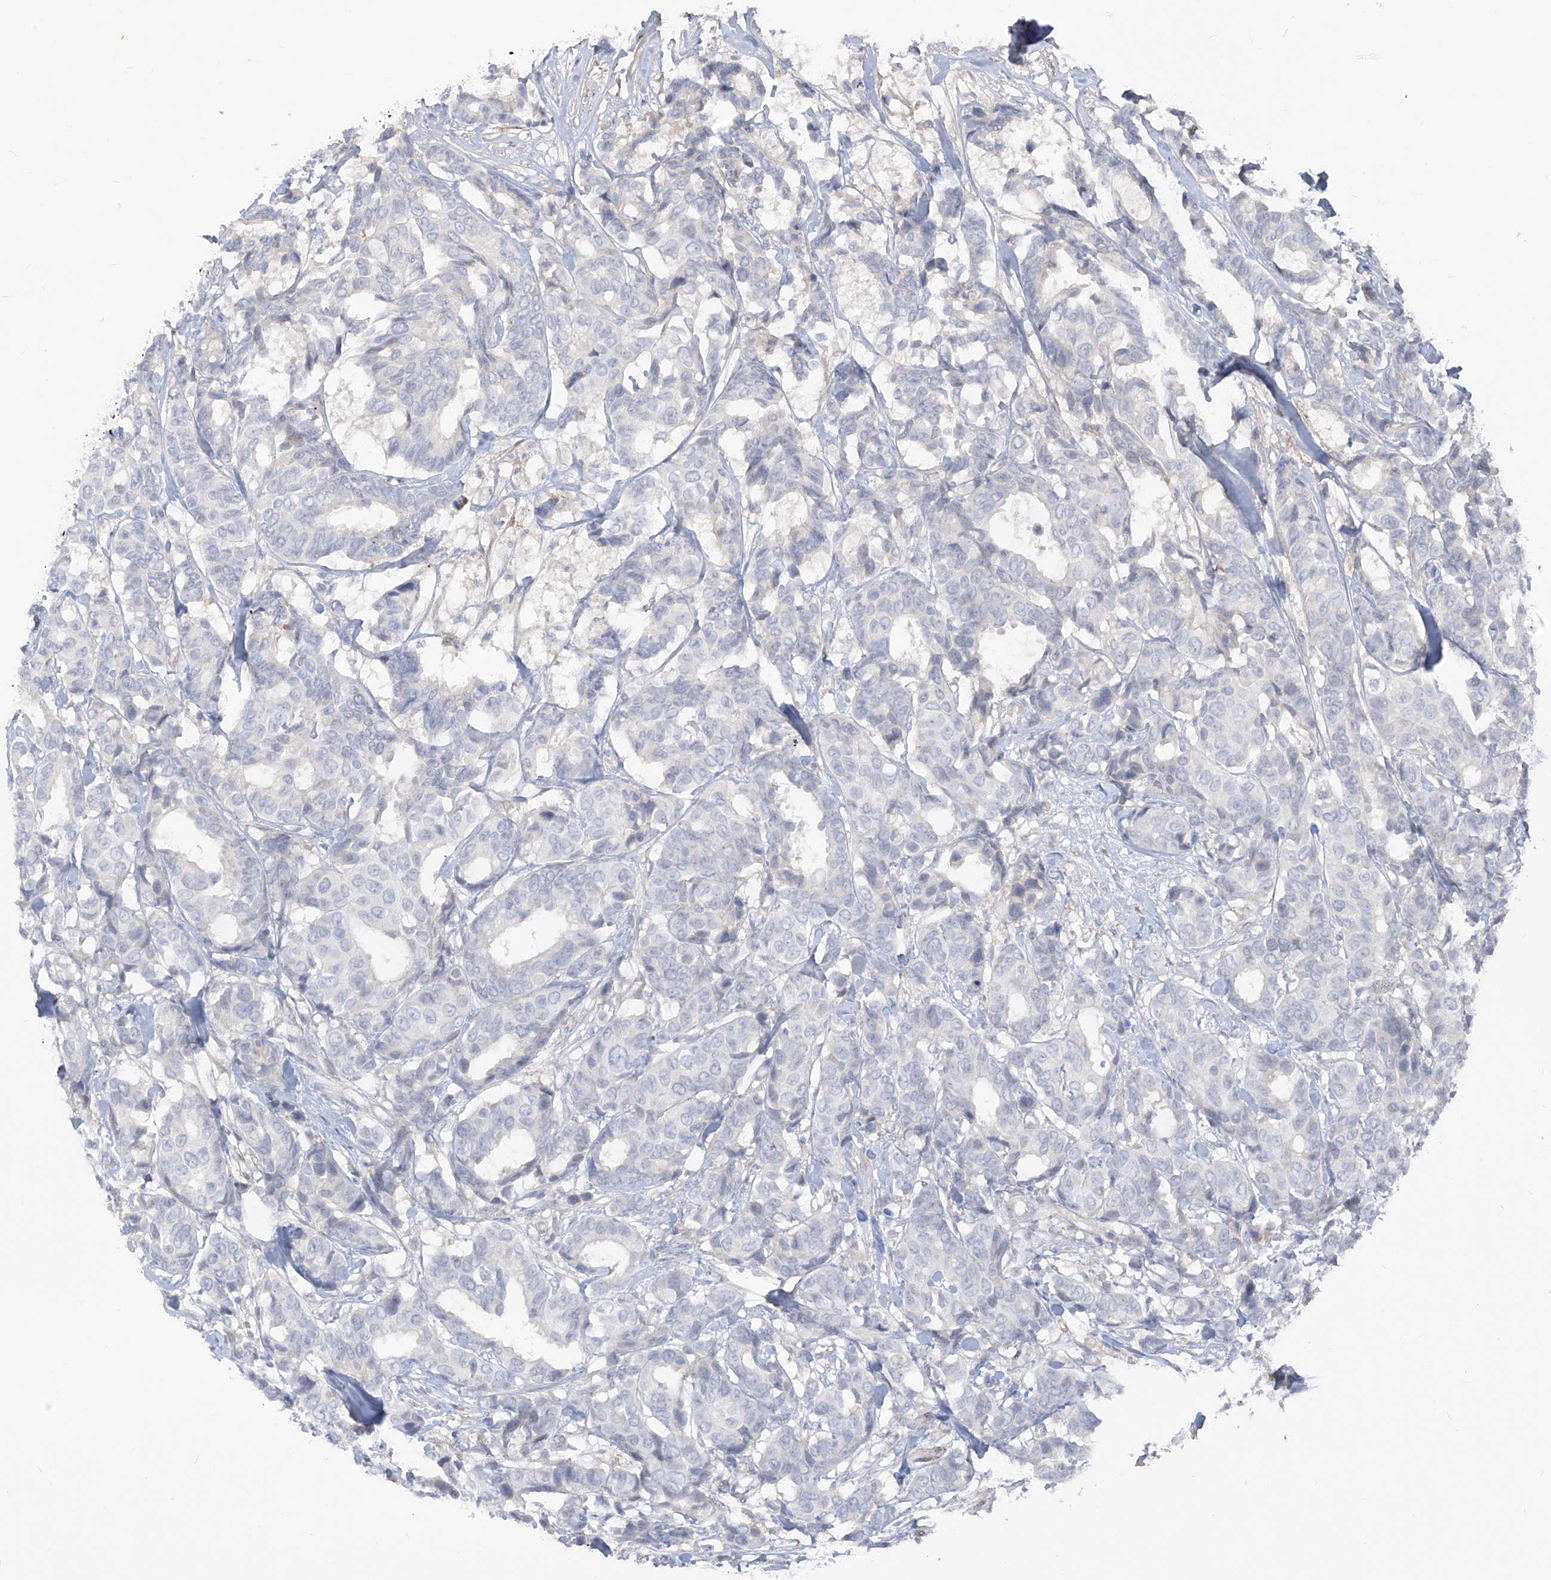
{"staining": {"intensity": "negative", "quantity": "none", "location": "none"}, "tissue": "breast cancer", "cell_type": "Tumor cells", "image_type": "cancer", "snomed": [{"axis": "morphology", "description": "Duct carcinoma"}, {"axis": "topography", "description": "Breast"}], "caption": "Histopathology image shows no significant protein positivity in tumor cells of infiltrating ductal carcinoma (breast).", "gene": "NOTO", "patient": {"sex": "female", "age": 87}}